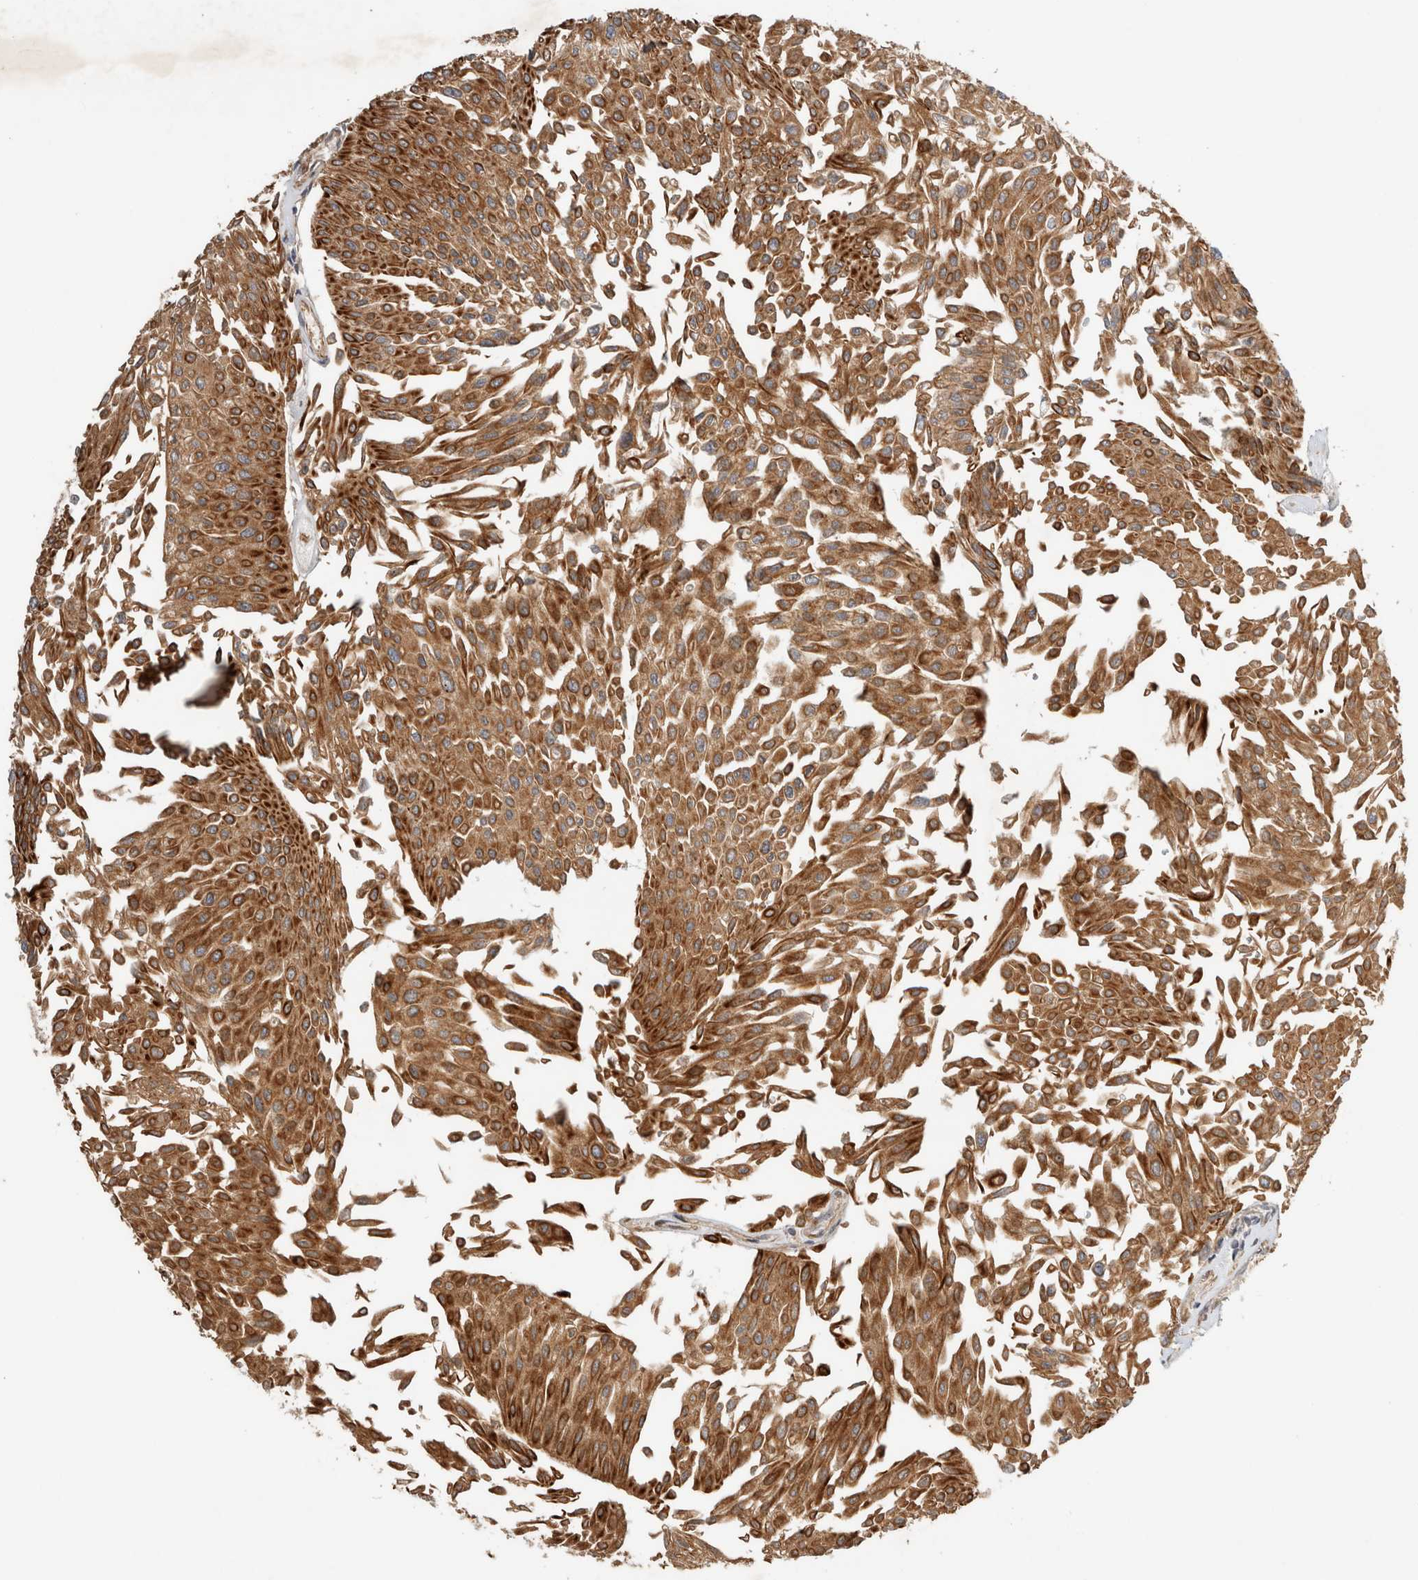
{"staining": {"intensity": "strong", "quantity": "25%-75%", "location": "cytoplasmic/membranous"}, "tissue": "urothelial cancer", "cell_type": "Tumor cells", "image_type": "cancer", "snomed": [{"axis": "morphology", "description": "Urothelial carcinoma, Low grade"}, {"axis": "topography", "description": "Urinary bladder"}], "caption": "Human urothelial cancer stained with a protein marker demonstrates strong staining in tumor cells.", "gene": "ARMC9", "patient": {"sex": "male", "age": 67}}